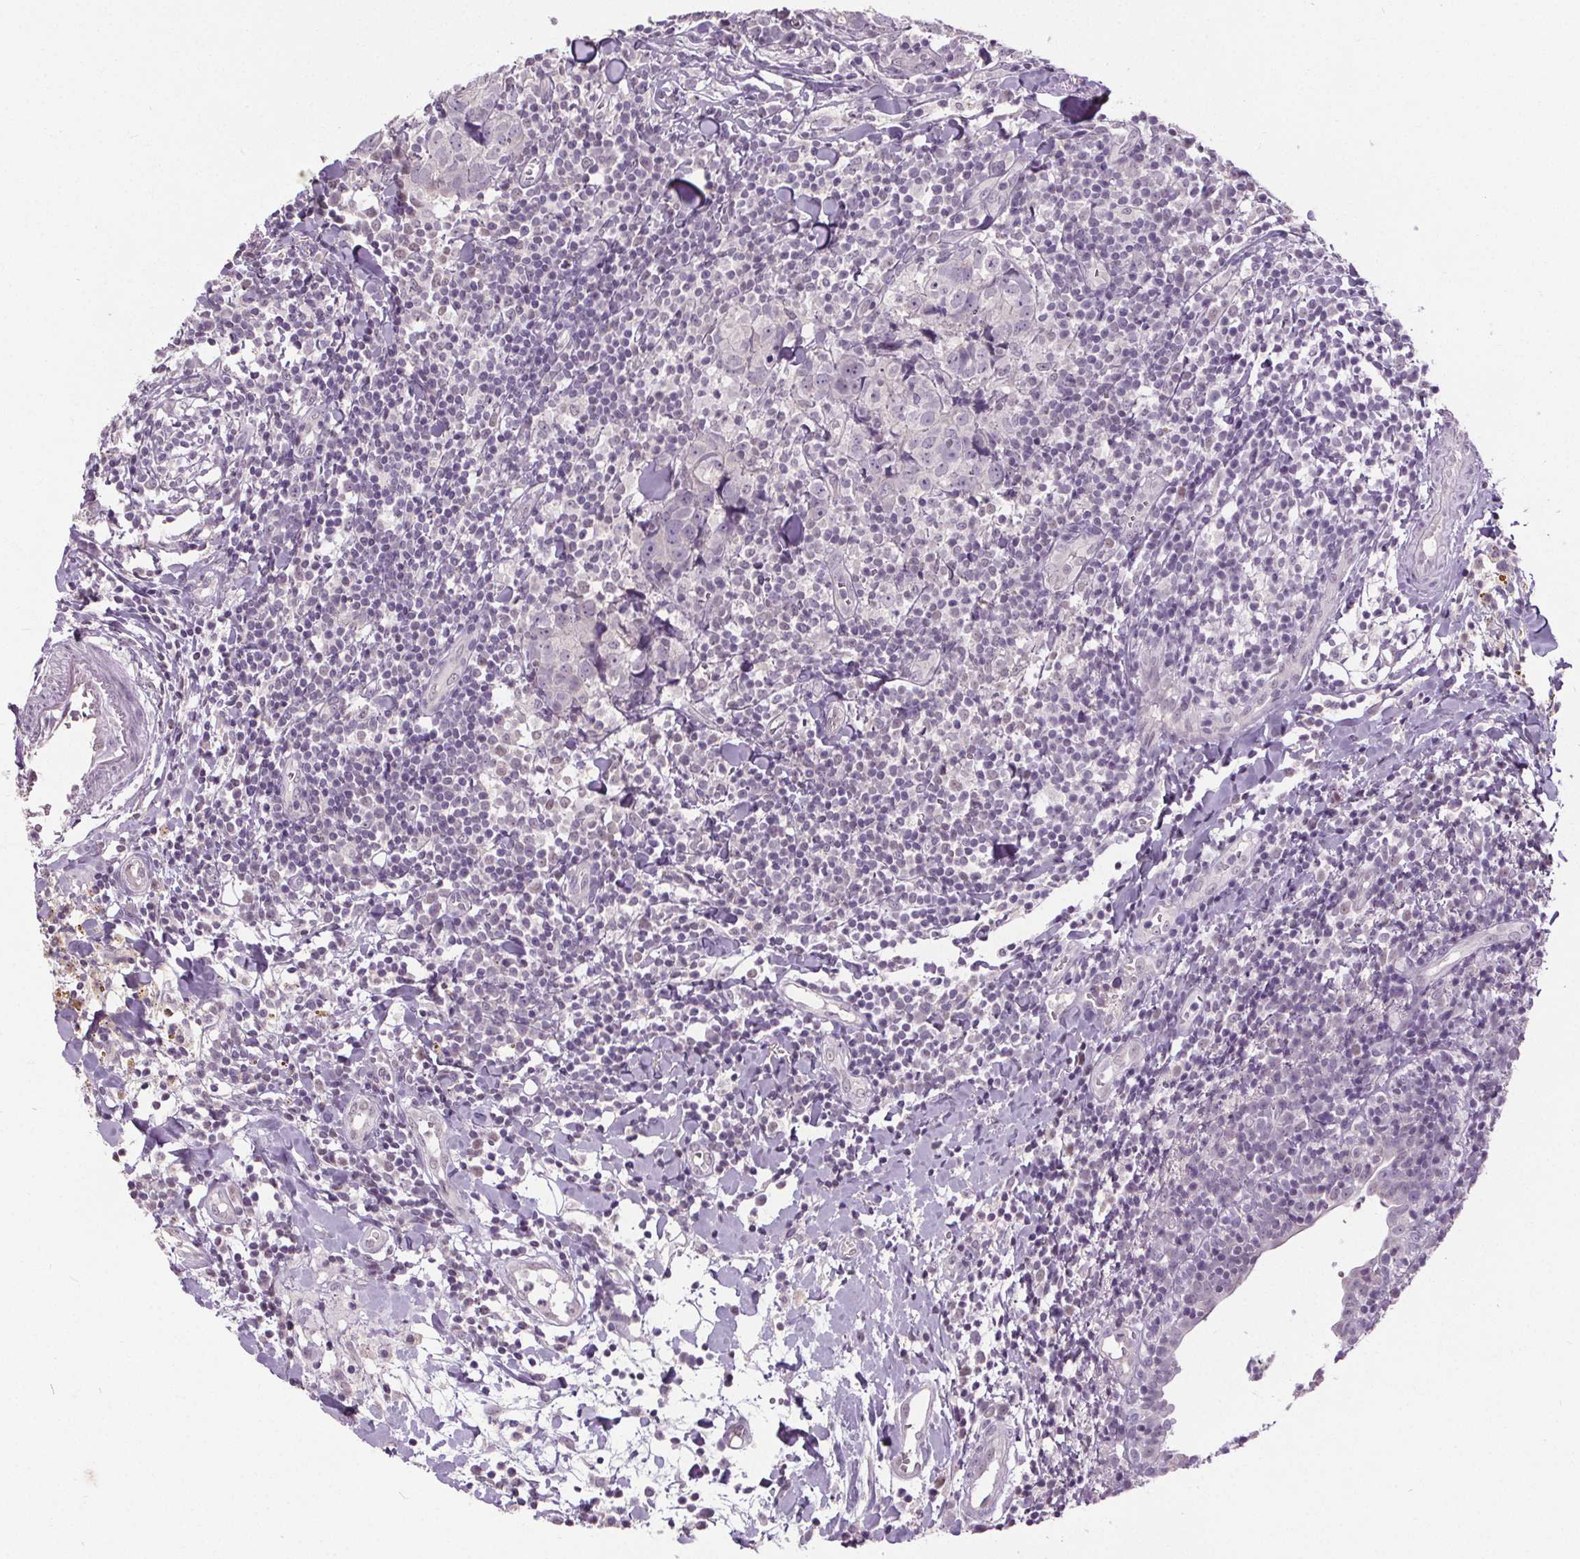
{"staining": {"intensity": "negative", "quantity": "none", "location": "none"}, "tissue": "breast cancer", "cell_type": "Tumor cells", "image_type": "cancer", "snomed": [{"axis": "morphology", "description": "Duct carcinoma"}, {"axis": "topography", "description": "Breast"}], "caption": "A high-resolution image shows immunohistochemistry staining of breast infiltrating ductal carcinoma, which reveals no significant expression in tumor cells.", "gene": "SLC2A9", "patient": {"sex": "female", "age": 30}}